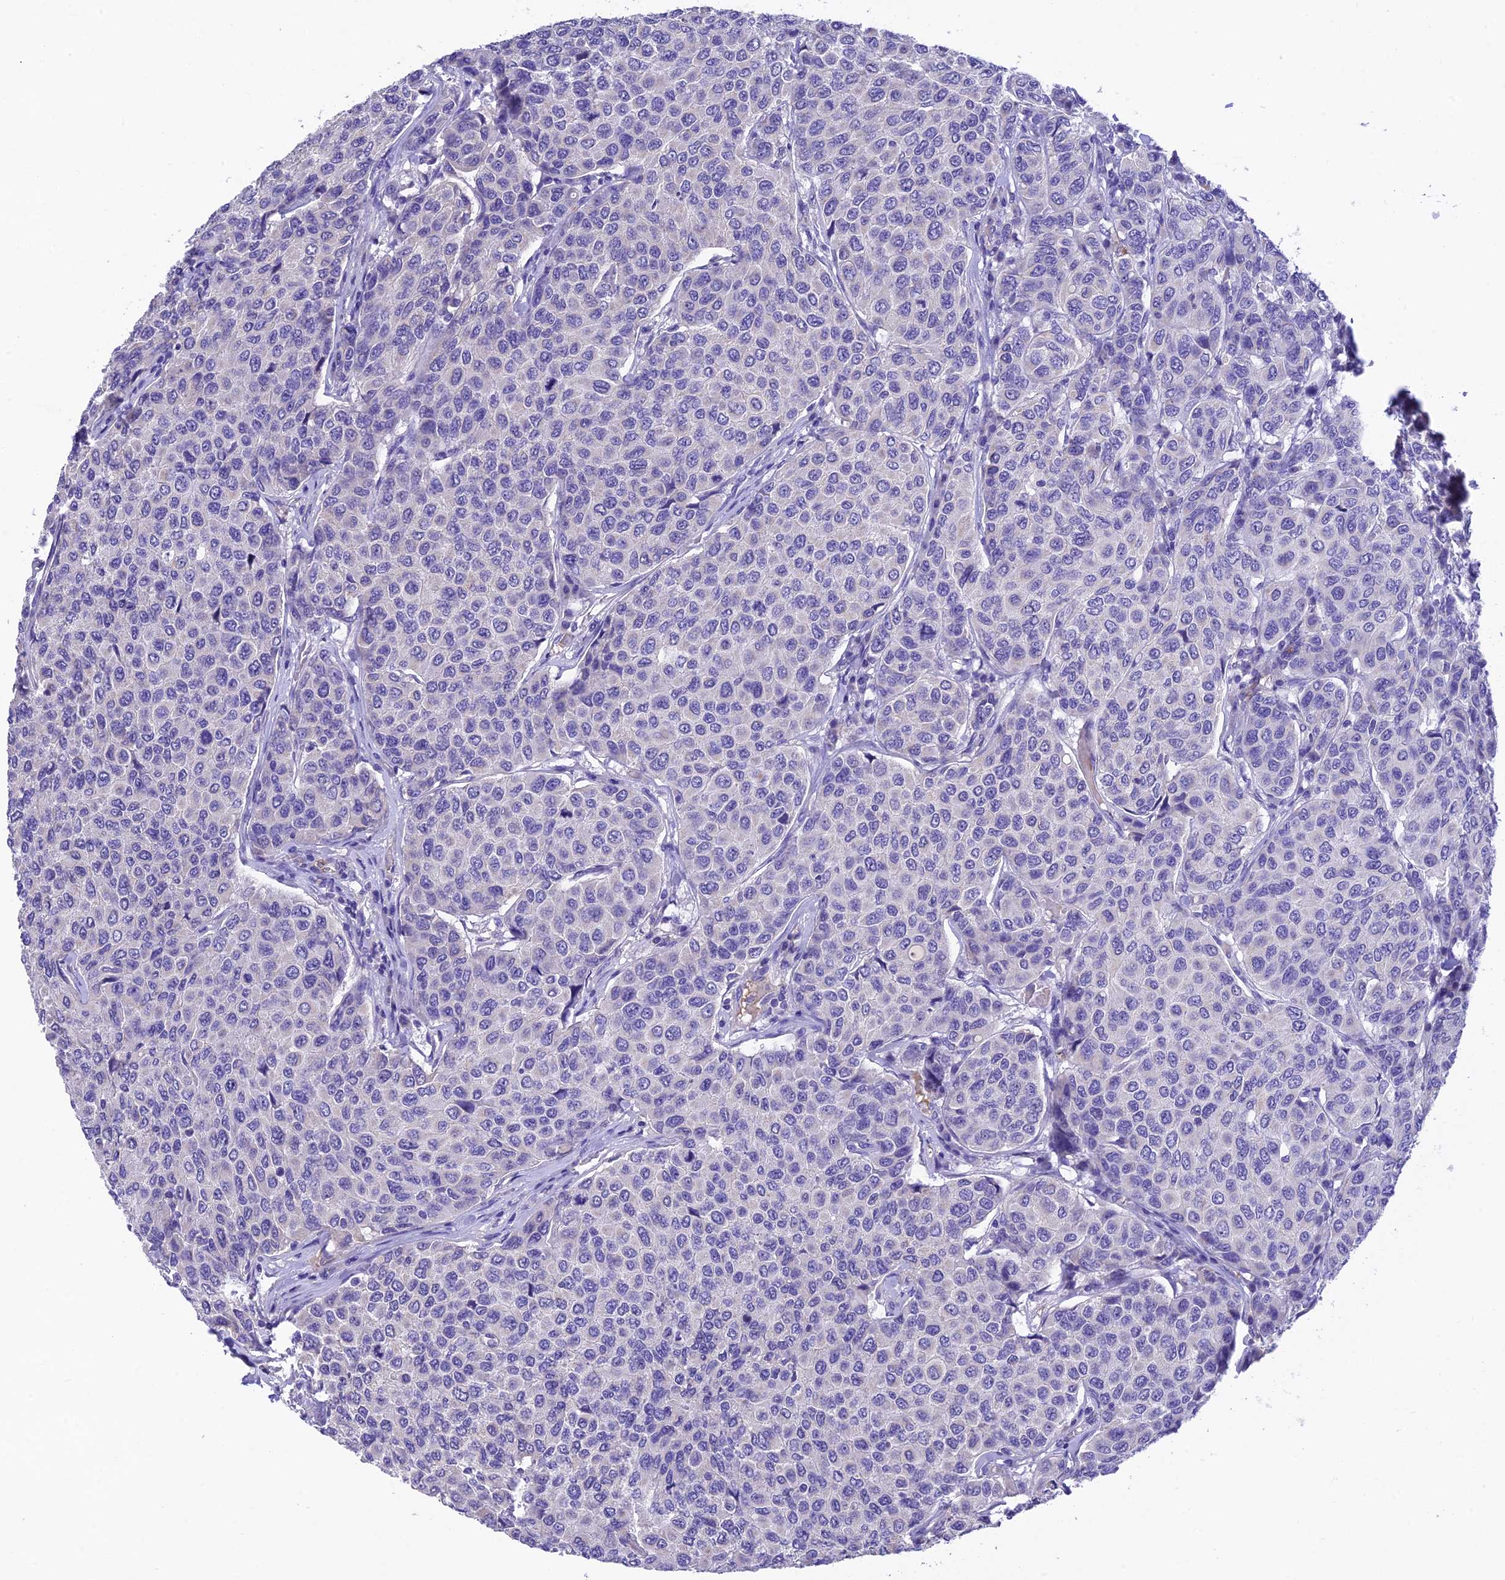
{"staining": {"intensity": "negative", "quantity": "none", "location": "none"}, "tissue": "breast cancer", "cell_type": "Tumor cells", "image_type": "cancer", "snomed": [{"axis": "morphology", "description": "Duct carcinoma"}, {"axis": "topography", "description": "Breast"}], "caption": "Image shows no protein expression in tumor cells of breast invasive ductal carcinoma tissue.", "gene": "MS4A5", "patient": {"sex": "female", "age": 55}}